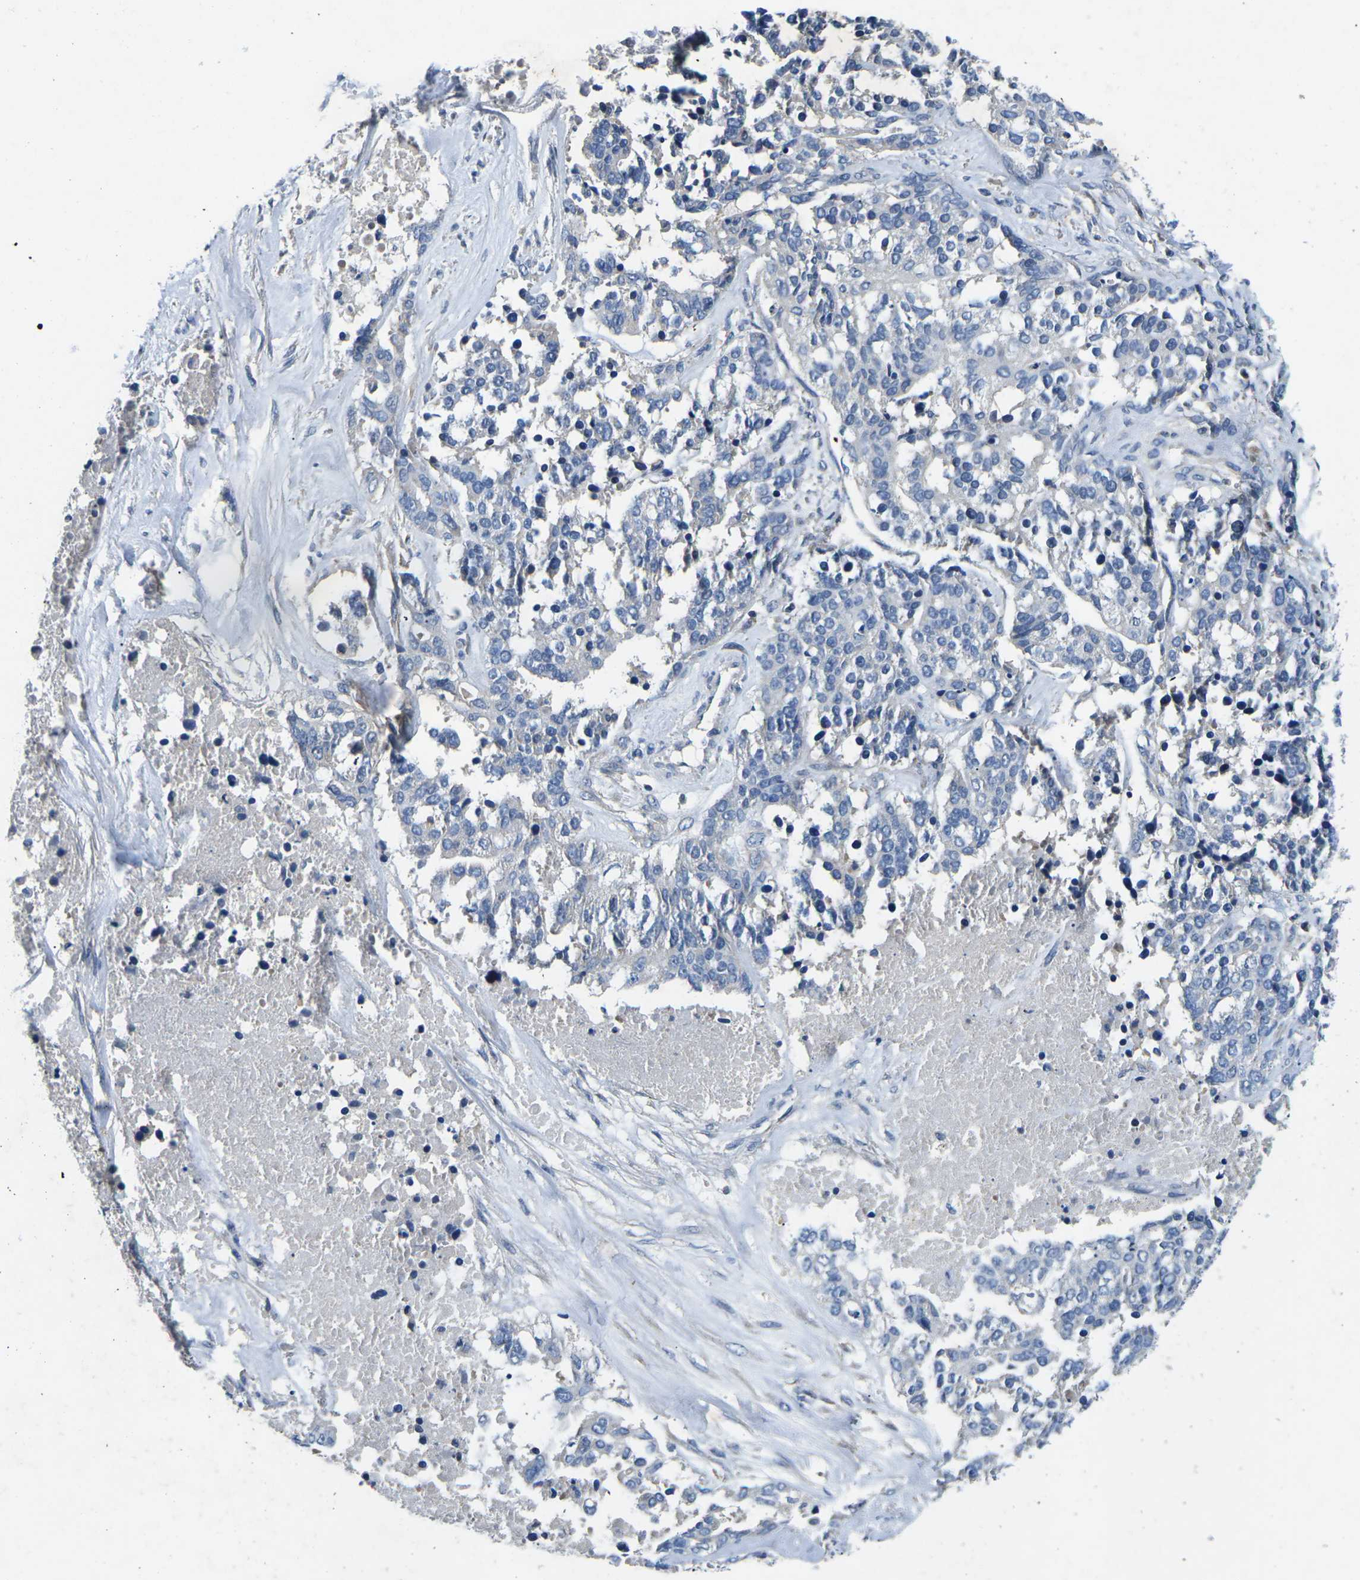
{"staining": {"intensity": "negative", "quantity": "none", "location": "none"}, "tissue": "ovarian cancer", "cell_type": "Tumor cells", "image_type": "cancer", "snomed": [{"axis": "morphology", "description": "Cystadenocarcinoma, serous, NOS"}, {"axis": "topography", "description": "Ovary"}], "caption": "This is a histopathology image of immunohistochemistry staining of ovarian serous cystadenocarcinoma, which shows no positivity in tumor cells. (Brightfield microscopy of DAB (3,3'-diaminobenzidine) immunohistochemistry at high magnification).", "gene": "PDCD6IP", "patient": {"sex": "female", "age": 44}}